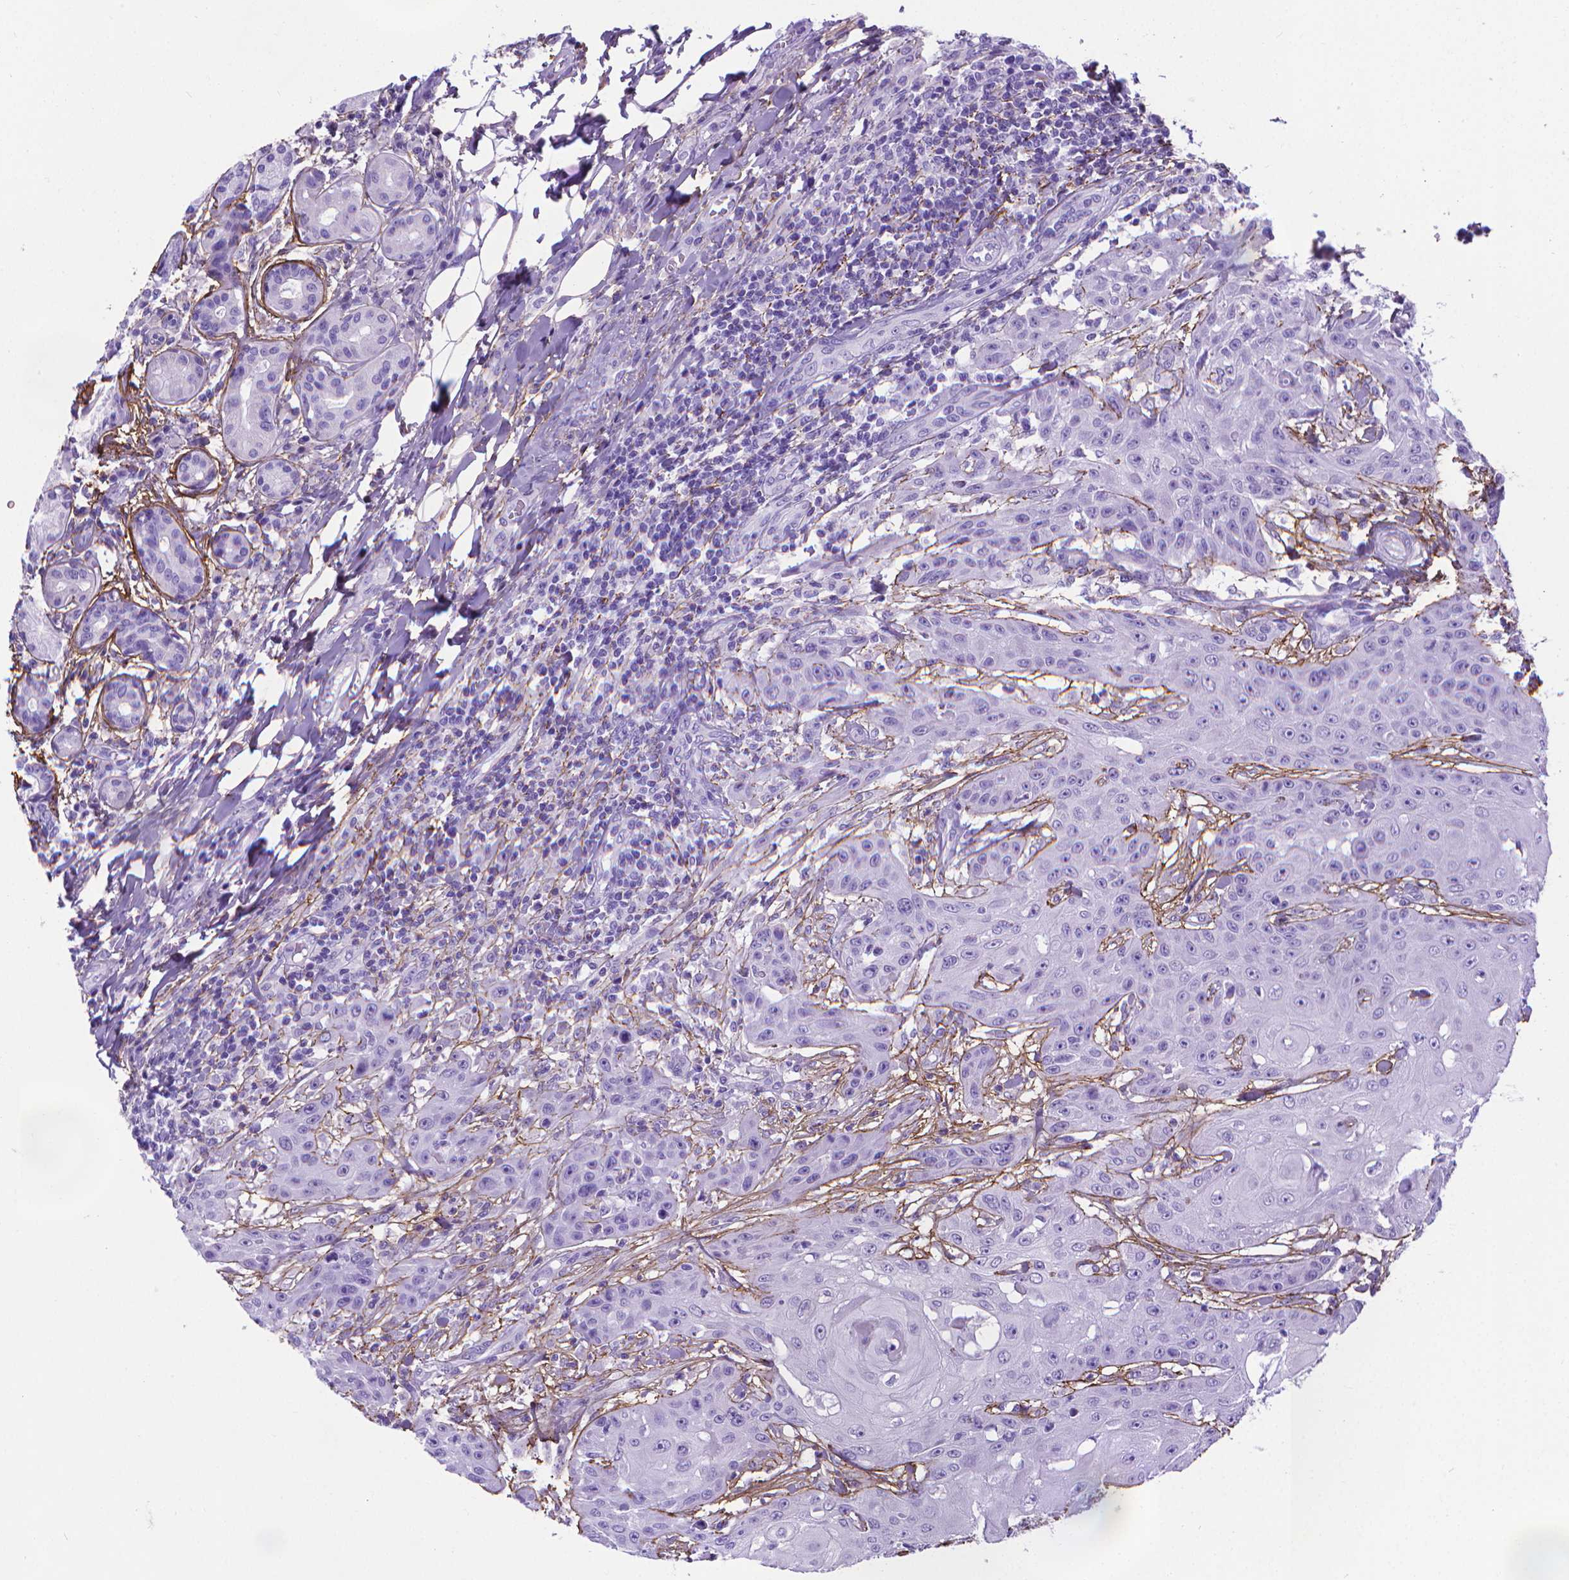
{"staining": {"intensity": "negative", "quantity": "none", "location": "none"}, "tissue": "head and neck cancer", "cell_type": "Tumor cells", "image_type": "cancer", "snomed": [{"axis": "morphology", "description": "Normal tissue, NOS"}, {"axis": "morphology", "description": "Squamous cell carcinoma, NOS"}, {"axis": "topography", "description": "Oral tissue"}, {"axis": "topography", "description": "Head-Neck"}], "caption": "IHC of human squamous cell carcinoma (head and neck) shows no positivity in tumor cells.", "gene": "MFAP2", "patient": {"sex": "female", "age": 55}}